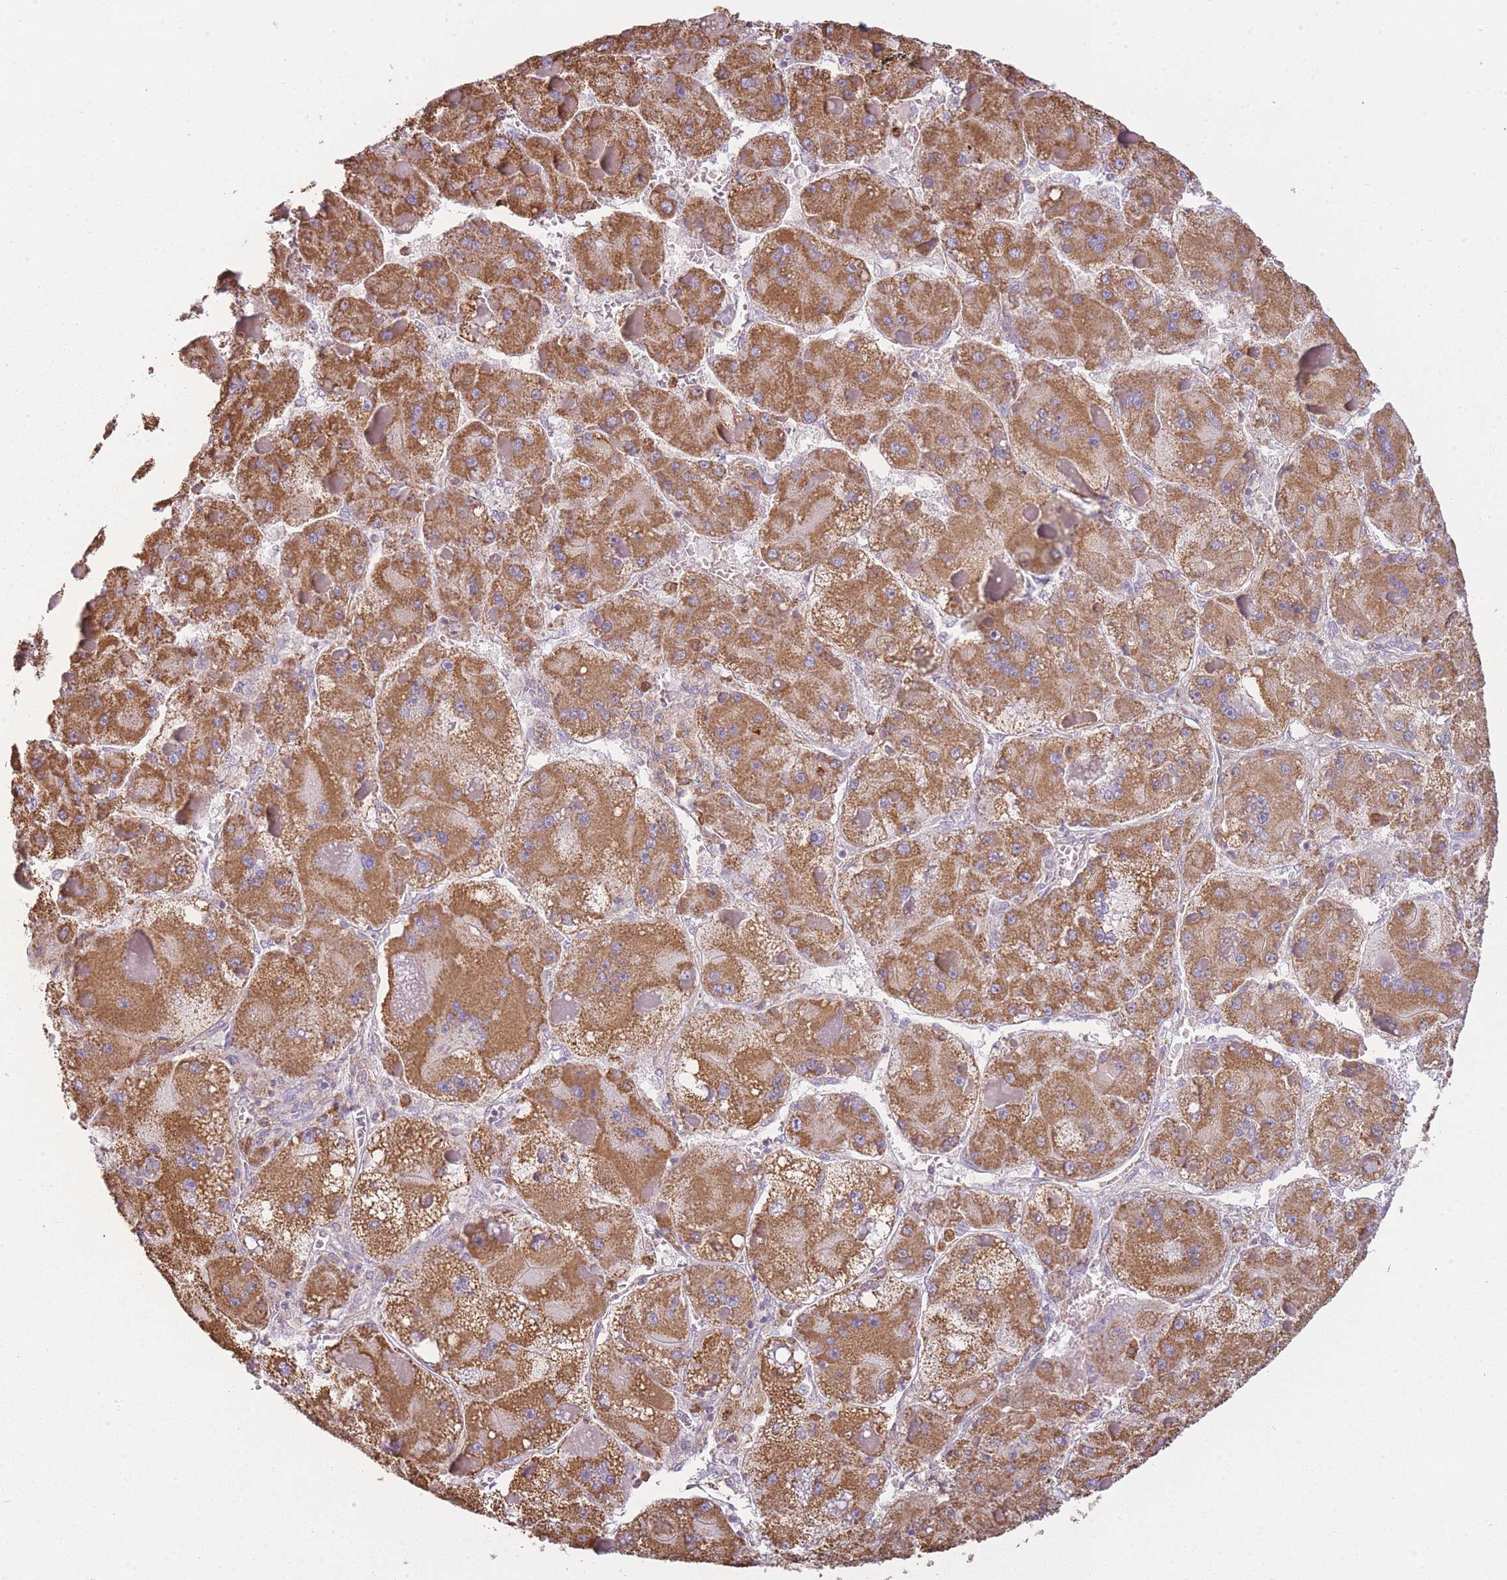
{"staining": {"intensity": "moderate", "quantity": ">75%", "location": "cytoplasmic/membranous"}, "tissue": "liver cancer", "cell_type": "Tumor cells", "image_type": "cancer", "snomed": [{"axis": "morphology", "description": "Carcinoma, Hepatocellular, NOS"}, {"axis": "topography", "description": "Liver"}], "caption": "IHC staining of liver cancer (hepatocellular carcinoma), which displays medium levels of moderate cytoplasmic/membranous staining in approximately >75% of tumor cells indicating moderate cytoplasmic/membranous protein positivity. The staining was performed using DAB (3,3'-diaminobenzidine) (brown) for protein detection and nuclei were counterstained in hematoxylin (blue).", "gene": "PRAM1", "patient": {"sex": "female", "age": 73}}